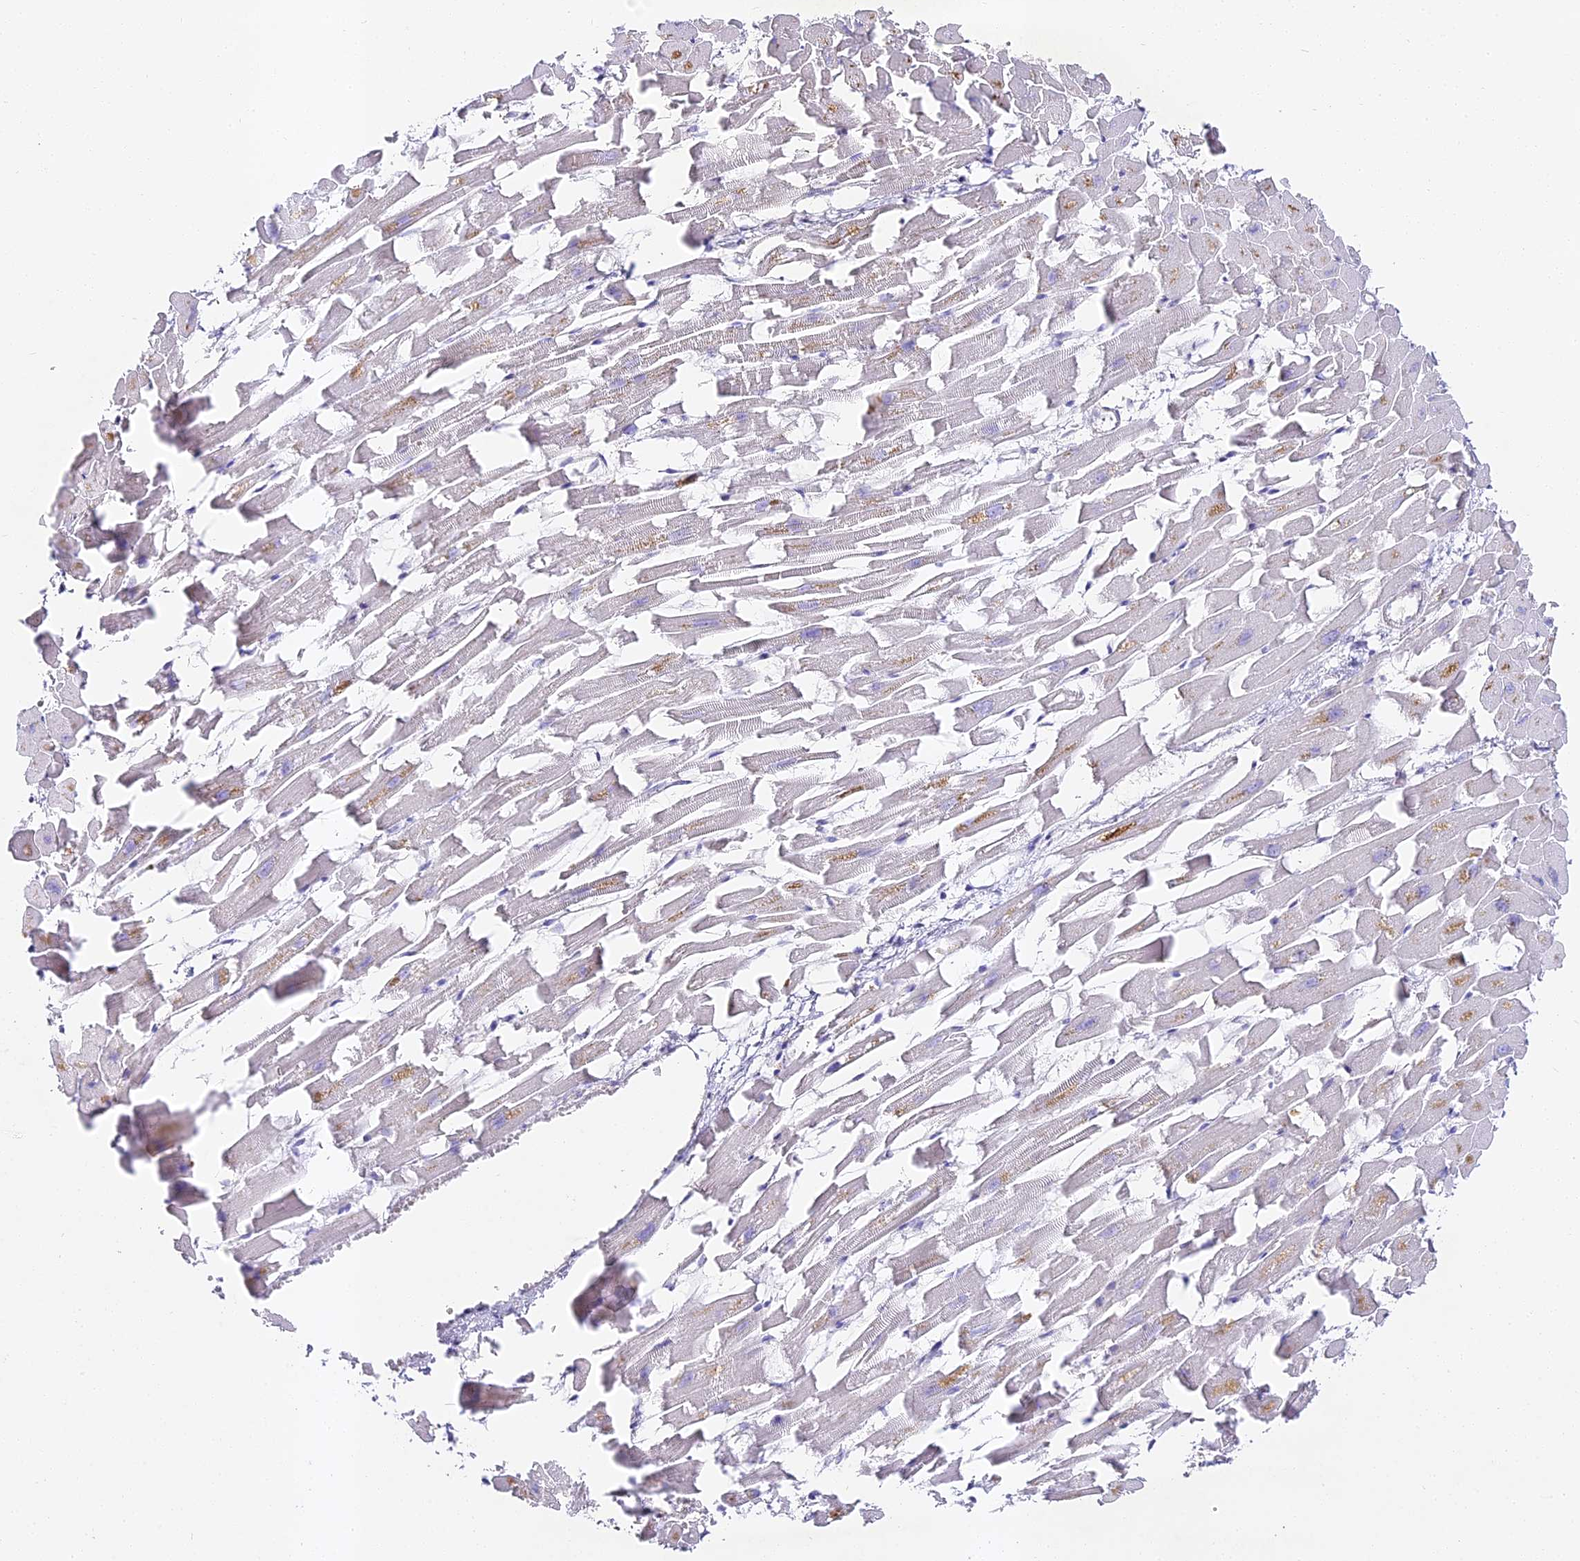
{"staining": {"intensity": "negative", "quantity": "none", "location": "none"}, "tissue": "heart muscle", "cell_type": "Cardiomyocytes", "image_type": "normal", "snomed": [{"axis": "morphology", "description": "Normal tissue, NOS"}, {"axis": "topography", "description": "Heart"}], "caption": "A high-resolution micrograph shows immunohistochemistry (IHC) staining of unremarkable heart muscle, which displays no significant positivity in cardiomyocytes.", "gene": "ALPG", "patient": {"sex": "female", "age": 64}}